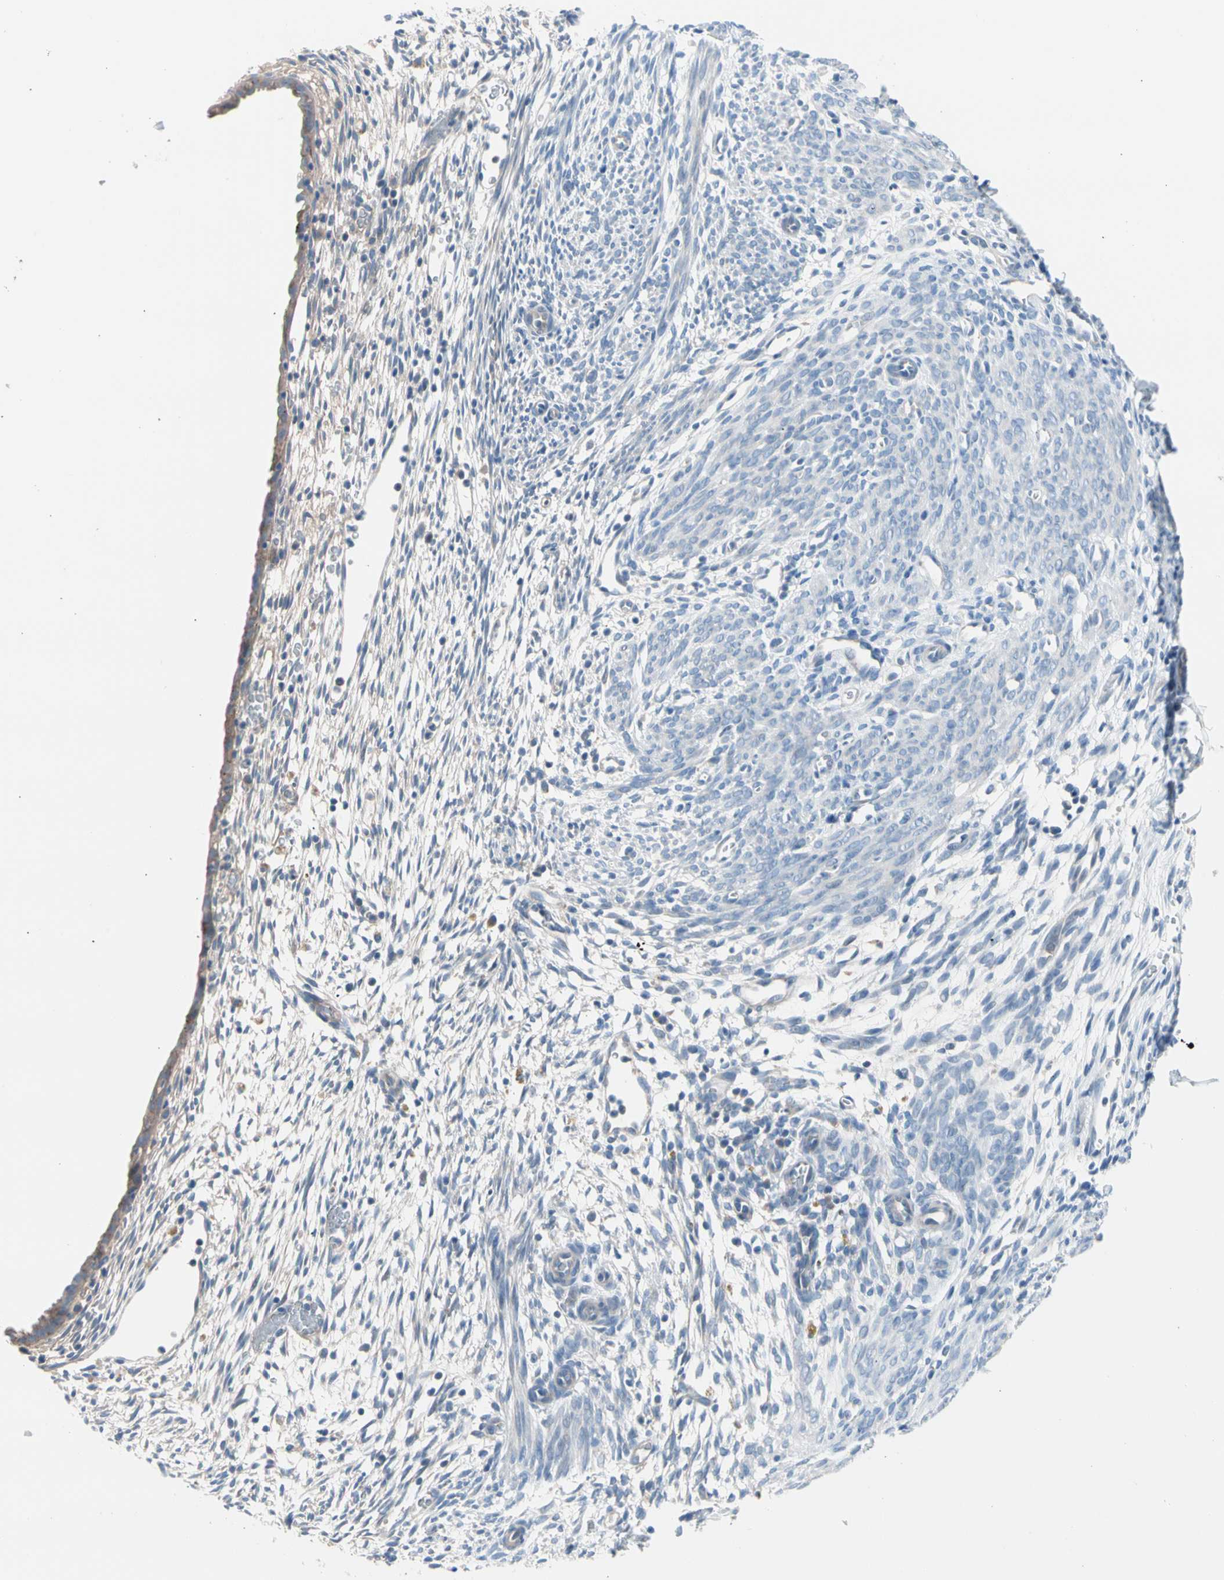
{"staining": {"intensity": "negative", "quantity": "none", "location": "none"}, "tissue": "endometrium", "cell_type": "Cells in endometrial stroma", "image_type": "normal", "snomed": [{"axis": "morphology", "description": "Normal tissue, NOS"}, {"axis": "morphology", "description": "Atrophy, NOS"}, {"axis": "topography", "description": "Uterus"}, {"axis": "topography", "description": "Endometrium"}], "caption": "High power microscopy histopathology image of an immunohistochemistry photomicrograph of unremarkable endometrium, revealing no significant positivity in cells in endometrial stroma.", "gene": "CASQ1", "patient": {"sex": "female", "age": 68}}